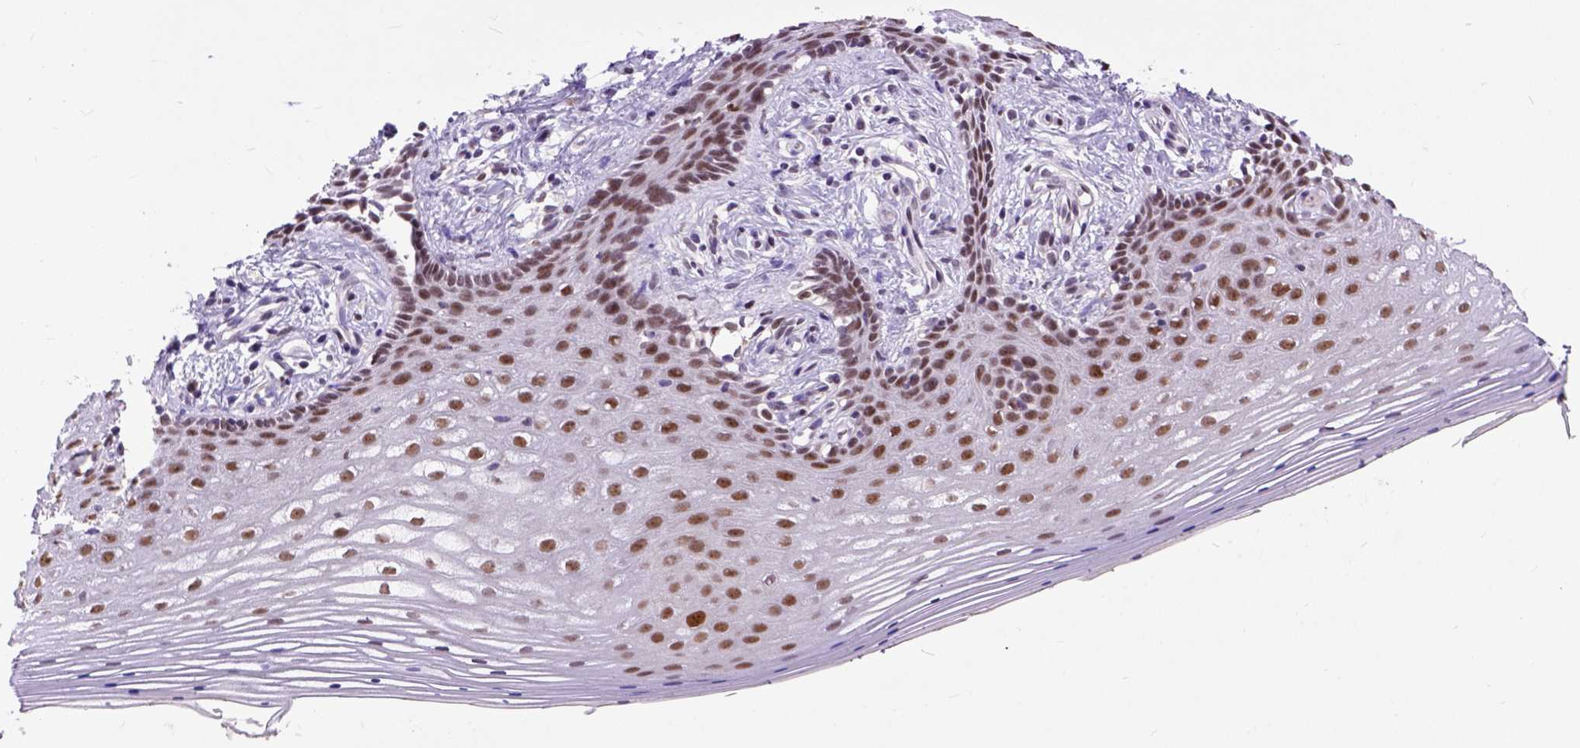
{"staining": {"intensity": "moderate", "quantity": ">75%", "location": "nuclear"}, "tissue": "vagina", "cell_type": "Squamous epithelial cells", "image_type": "normal", "snomed": [{"axis": "morphology", "description": "Normal tissue, NOS"}, {"axis": "topography", "description": "Vagina"}], "caption": "This is a photomicrograph of IHC staining of normal vagina, which shows moderate positivity in the nuclear of squamous epithelial cells.", "gene": "RCC2", "patient": {"sex": "female", "age": 42}}